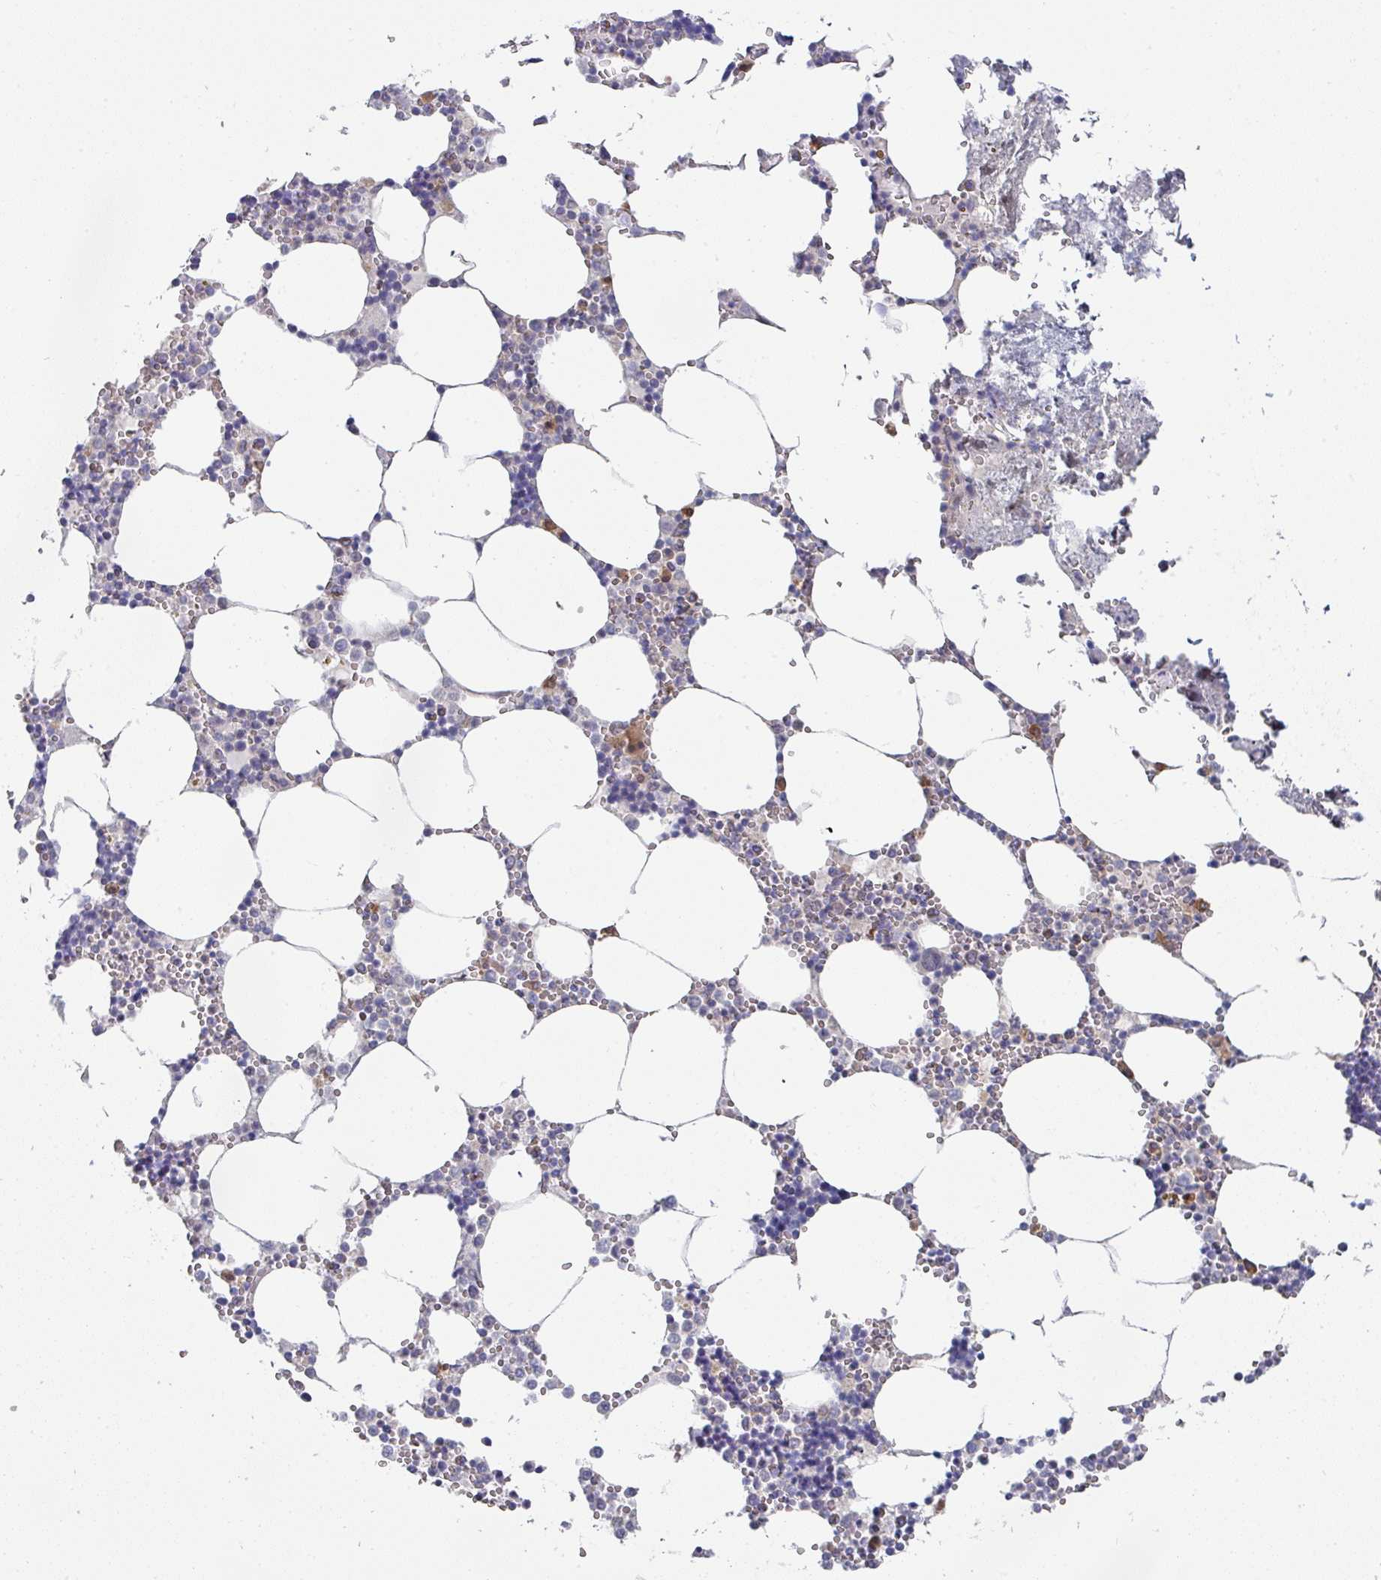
{"staining": {"intensity": "weak", "quantity": "<25%", "location": "cytoplasmic/membranous"}, "tissue": "bone marrow", "cell_type": "Hematopoietic cells", "image_type": "normal", "snomed": [{"axis": "morphology", "description": "Normal tissue, NOS"}, {"axis": "topography", "description": "Bone marrow"}], "caption": "Immunohistochemical staining of benign human bone marrow demonstrates no significant staining in hematopoietic cells. The staining was performed using DAB to visualize the protein expression in brown, while the nuclei were stained in blue with hematoxylin (Magnification: 20x).", "gene": "TMED5", "patient": {"sex": "male", "age": 54}}